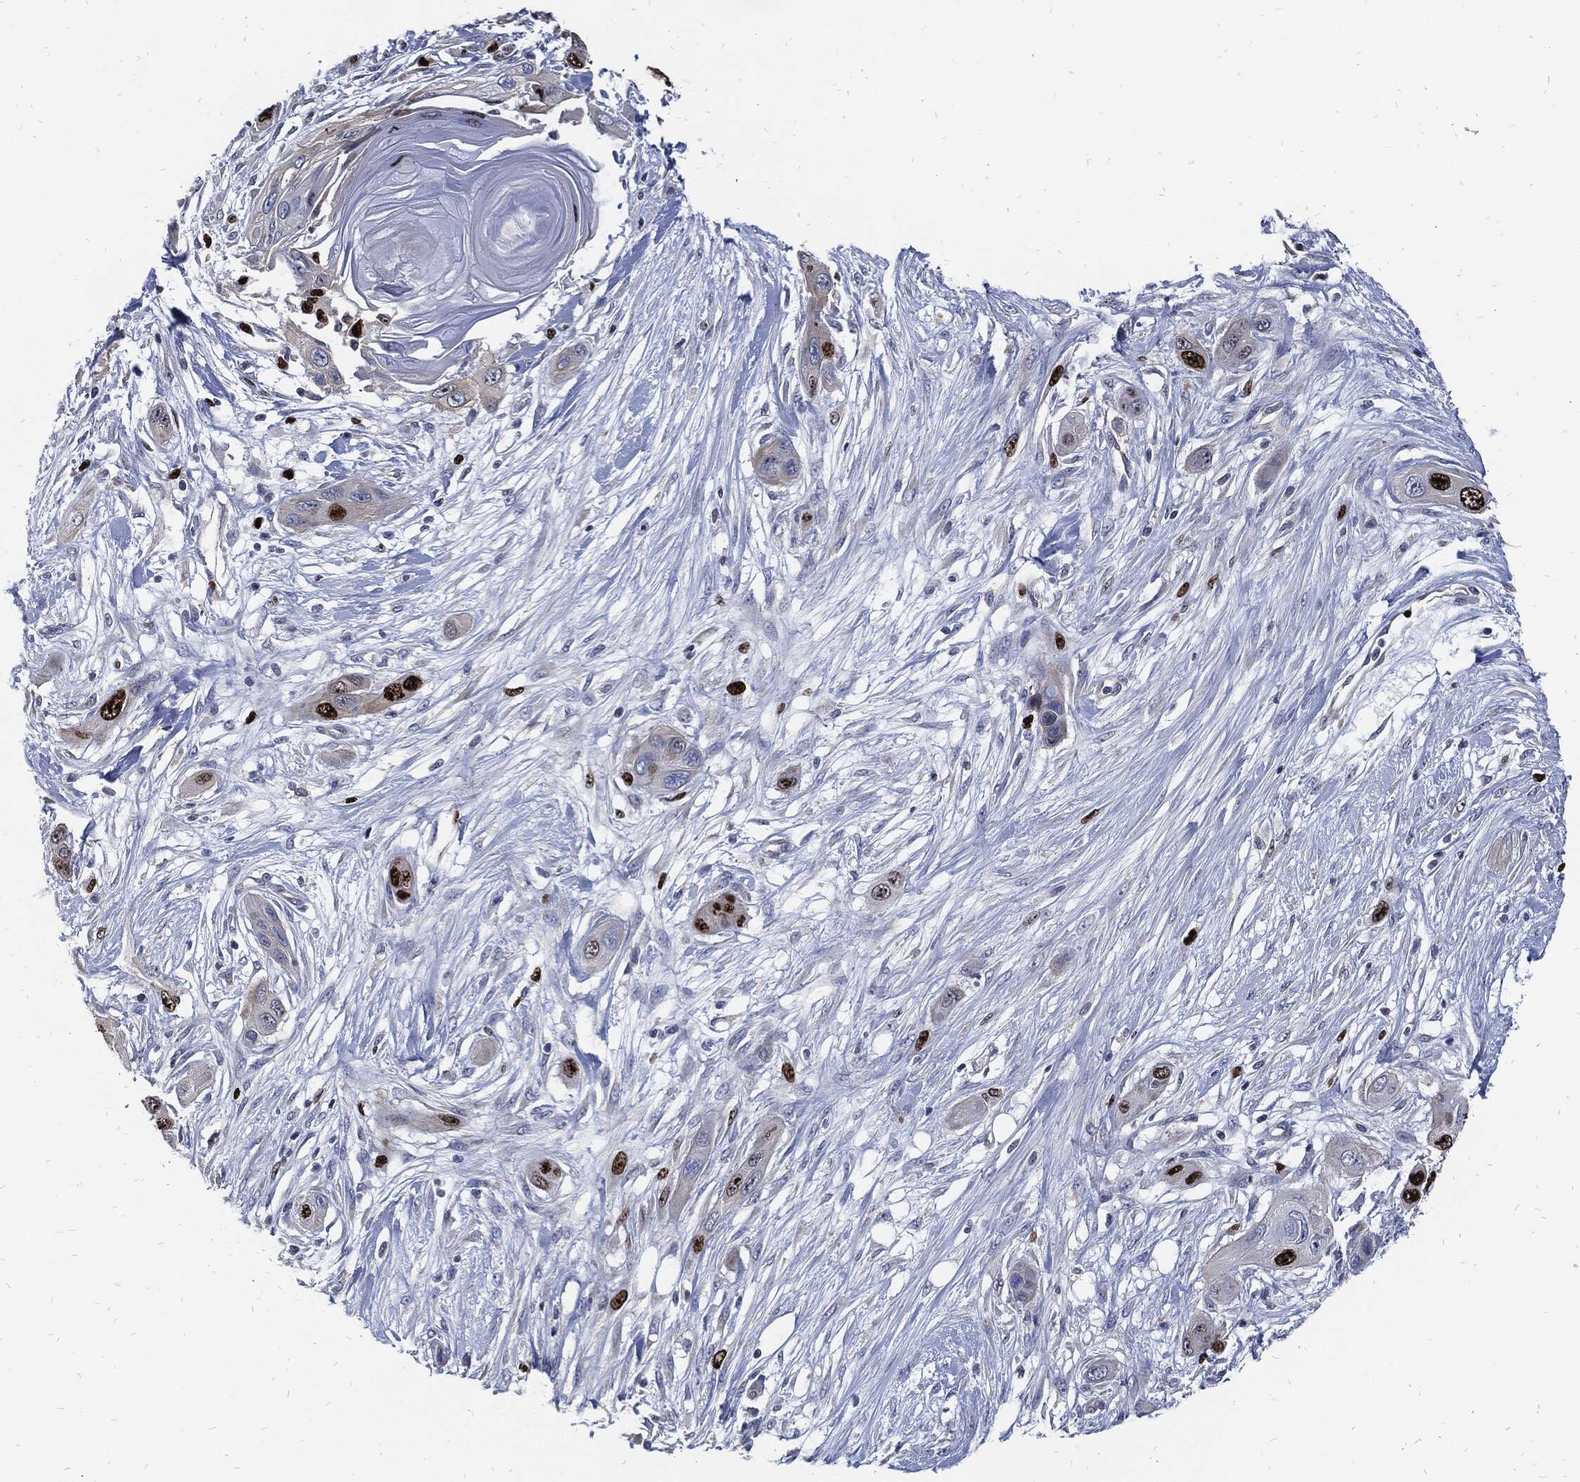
{"staining": {"intensity": "strong", "quantity": "<25%", "location": "nuclear"}, "tissue": "skin cancer", "cell_type": "Tumor cells", "image_type": "cancer", "snomed": [{"axis": "morphology", "description": "Squamous cell carcinoma, NOS"}, {"axis": "topography", "description": "Skin"}], "caption": "Skin squamous cell carcinoma was stained to show a protein in brown. There is medium levels of strong nuclear expression in approximately <25% of tumor cells.", "gene": "MKI67", "patient": {"sex": "male", "age": 79}}